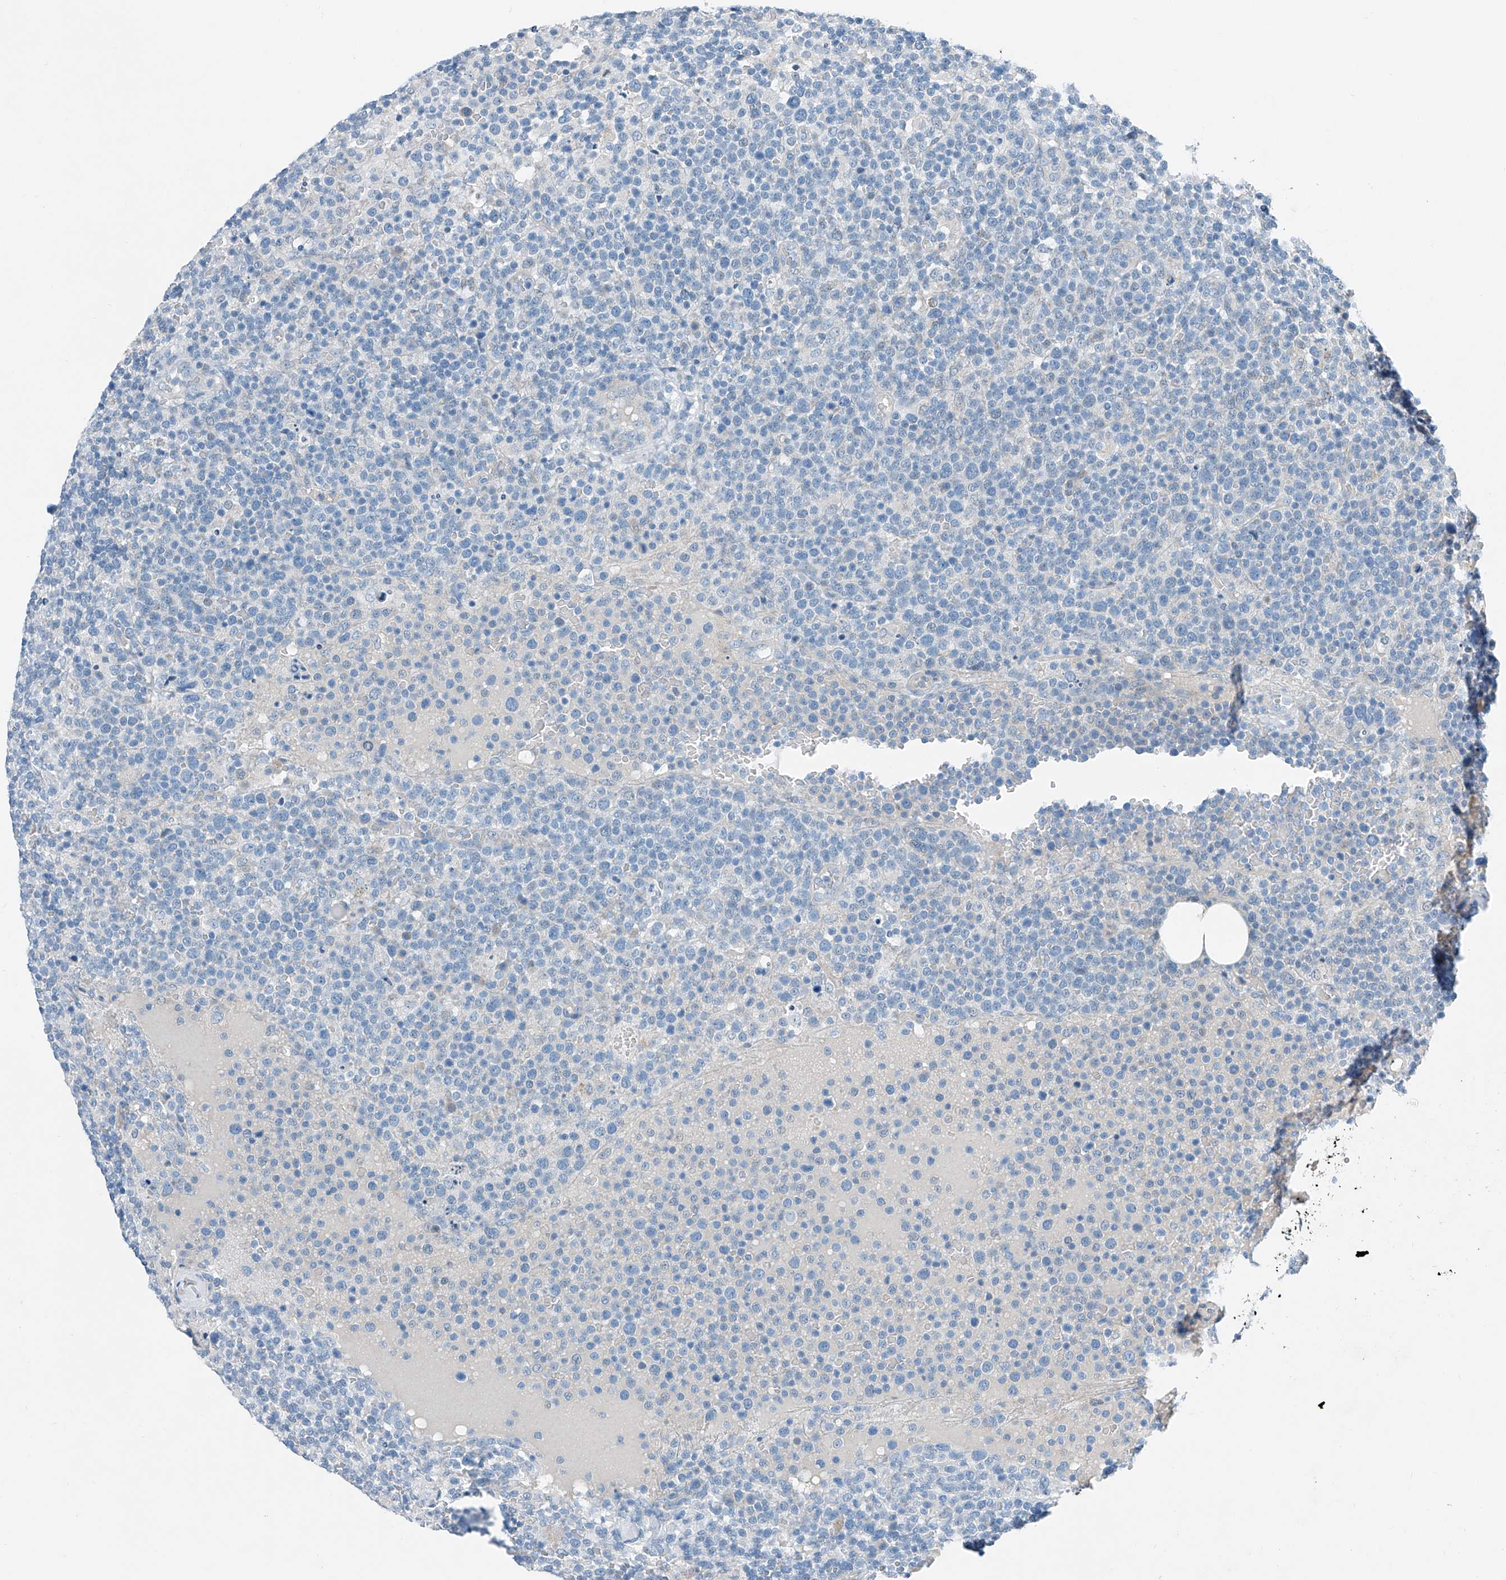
{"staining": {"intensity": "negative", "quantity": "none", "location": "none"}, "tissue": "lymphoma", "cell_type": "Tumor cells", "image_type": "cancer", "snomed": [{"axis": "morphology", "description": "Malignant lymphoma, non-Hodgkin's type, High grade"}, {"axis": "topography", "description": "Lymph node"}], "caption": "Human lymphoma stained for a protein using IHC shows no staining in tumor cells.", "gene": "MDGA1", "patient": {"sex": "male", "age": 61}}